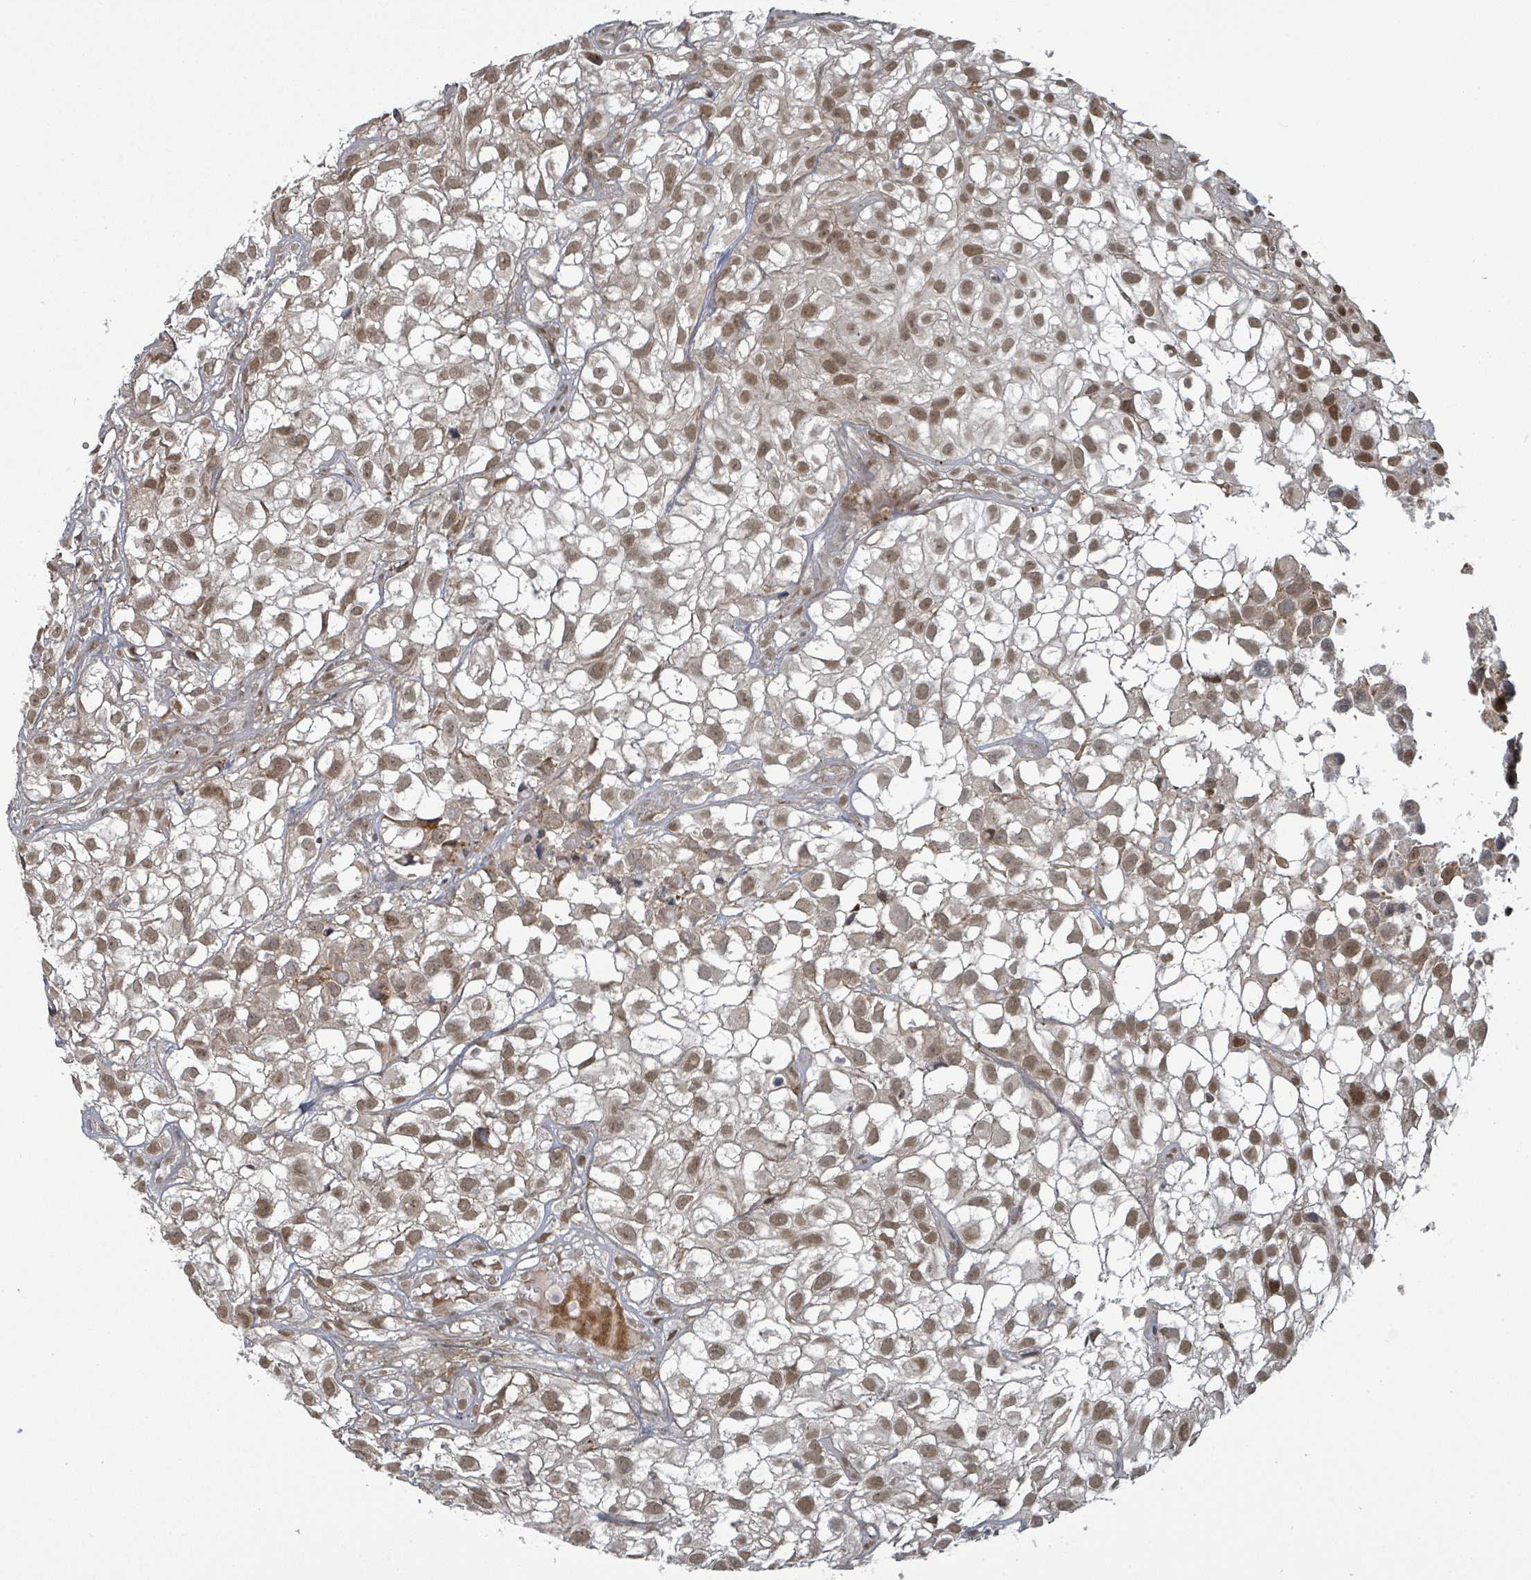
{"staining": {"intensity": "moderate", "quantity": ">75%", "location": "nuclear"}, "tissue": "urothelial cancer", "cell_type": "Tumor cells", "image_type": "cancer", "snomed": [{"axis": "morphology", "description": "Urothelial carcinoma, High grade"}, {"axis": "topography", "description": "Urinary bladder"}], "caption": "Urothelial cancer stained with DAB (3,3'-diaminobenzidine) IHC demonstrates medium levels of moderate nuclear positivity in approximately >75% of tumor cells. Immunohistochemistry stains the protein of interest in brown and the nuclei are stained blue.", "gene": "GTF3C1", "patient": {"sex": "male", "age": 56}}